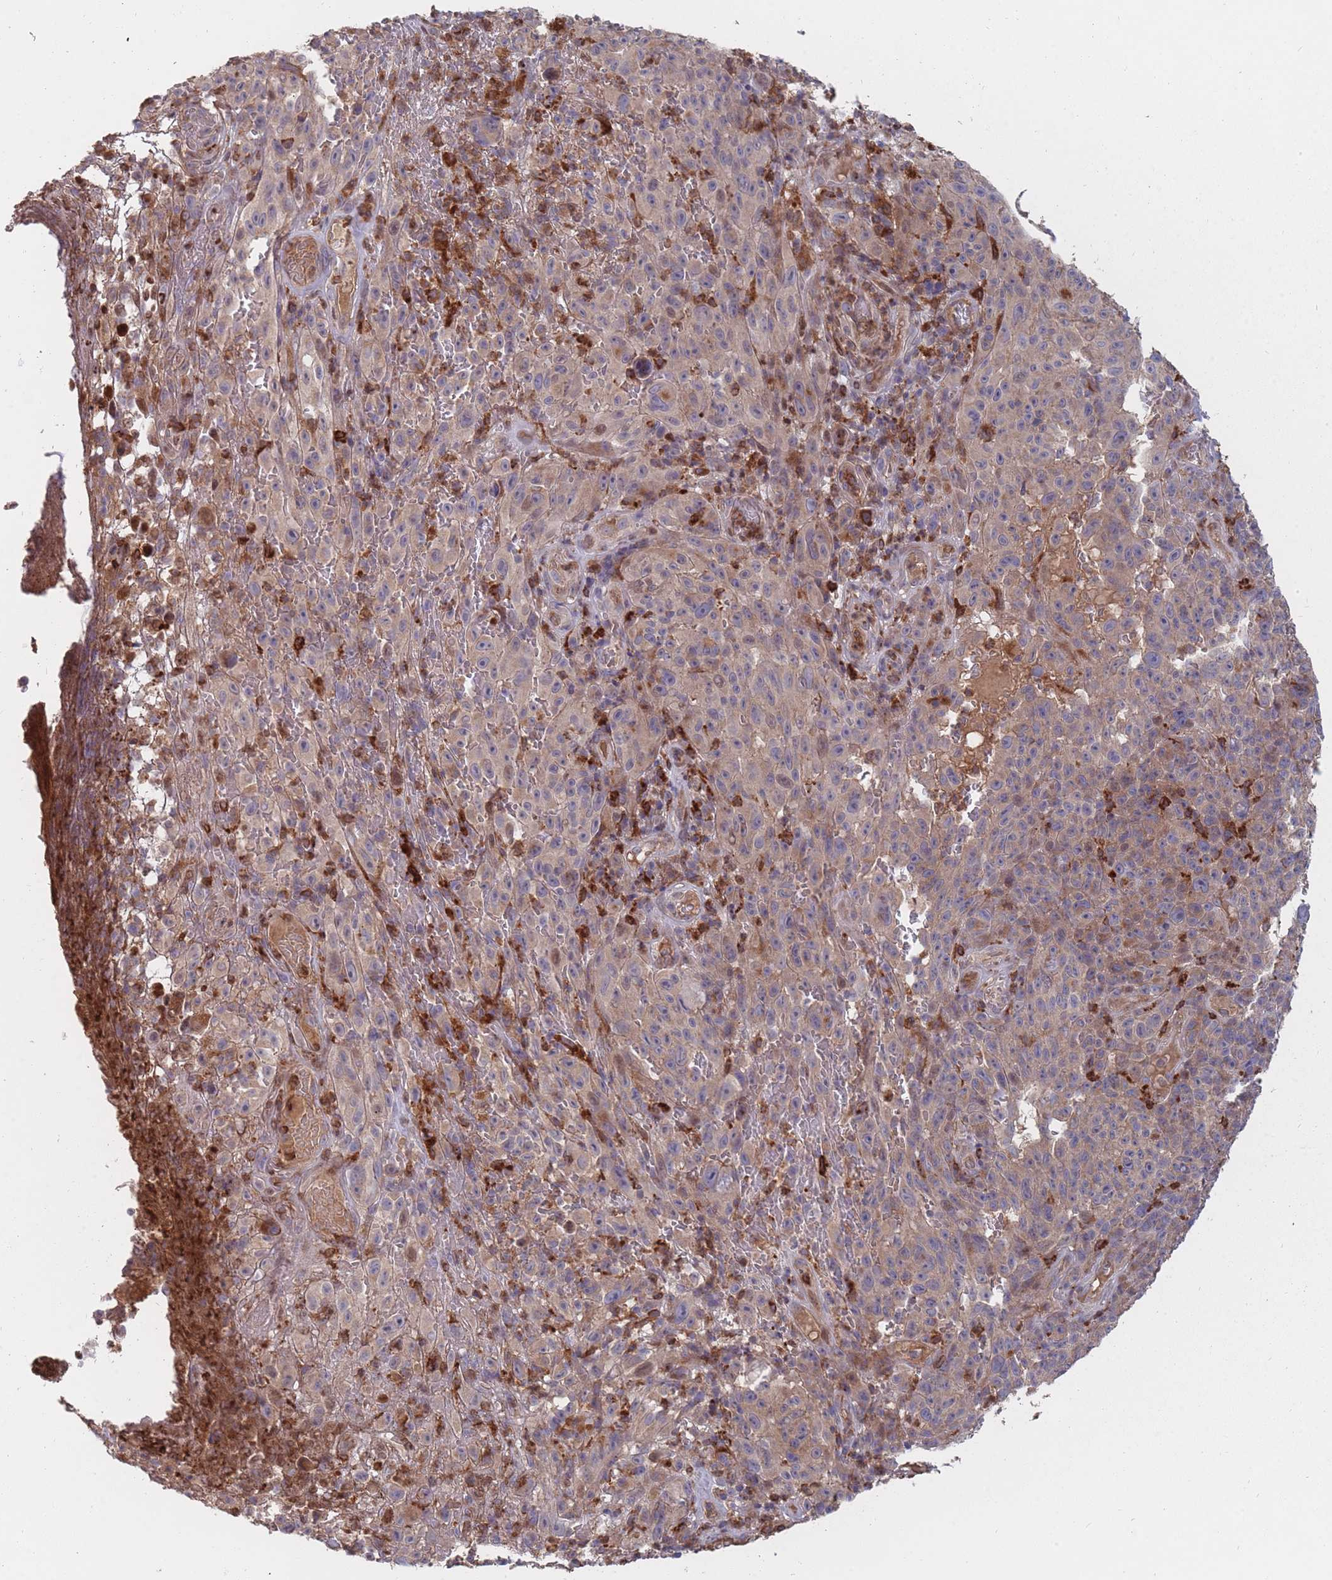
{"staining": {"intensity": "moderate", "quantity": "<25%", "location": "cytoplasmic/membranous"}, "tissue": "melanoma", "cell_type": "Tumor cells", "image_type": "cancer", "snomed": [{"axis": "morphology", "description": "Malignant melanoma, NOS"}, {"axis": "topography", "description": "Skin"}], "caption": "High-magnification brightfield microscopy of malignant melanoma stained with DAB (3,3'-diaminobenzidine) (brown) and counterstained with hematoxylin (blue). tumor cells exhibit moderate cytoplasmic/membranous staining is seen in about<25% of cells. (Stains: DAB in brown, nuclei in blue, Microscopy: brightfield microscopy at high magnification).", "gene": "THSD7B", "patient": {"sex": "female", "age": 82}}